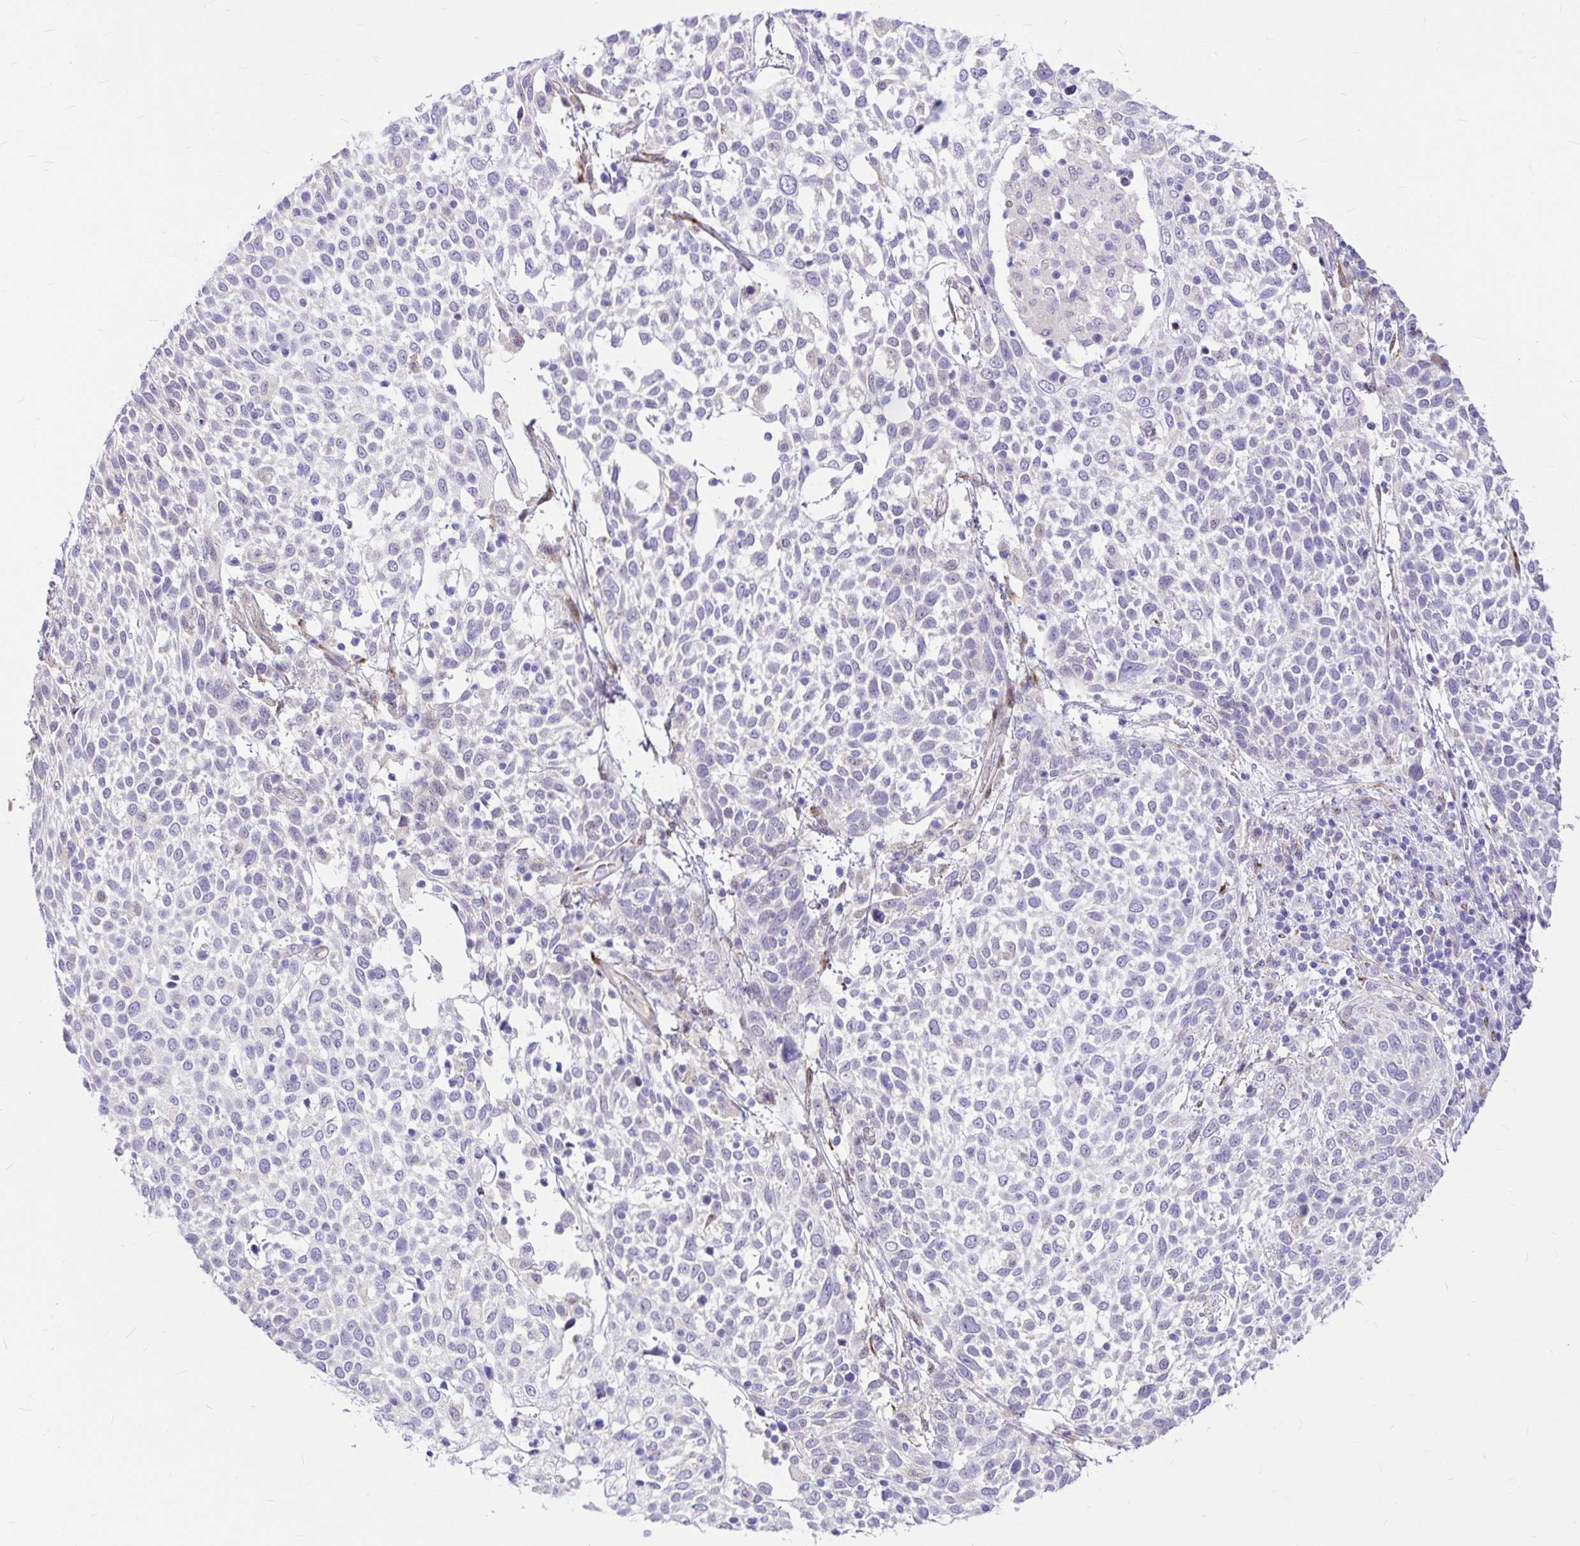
{"staining": {"intensity": "negative", "quantity": "none", "location": "none"}, "tissue": "cervical cancer", "cell_type": "Tumor cells", "image_type": "cancer", "snomed": [{"axis": "morphology", "description": "Squamous cell carcinoma, NOS"}, {"axis": "topography", "description": "Cervix"}], "caption": "Immunohistochemical staining of cervical cancer (squamous cell carcinoma) shows no significant expression in tumor cells.", "gene": "GABBR2", "patient": {"sex": "female", "age": 61}}